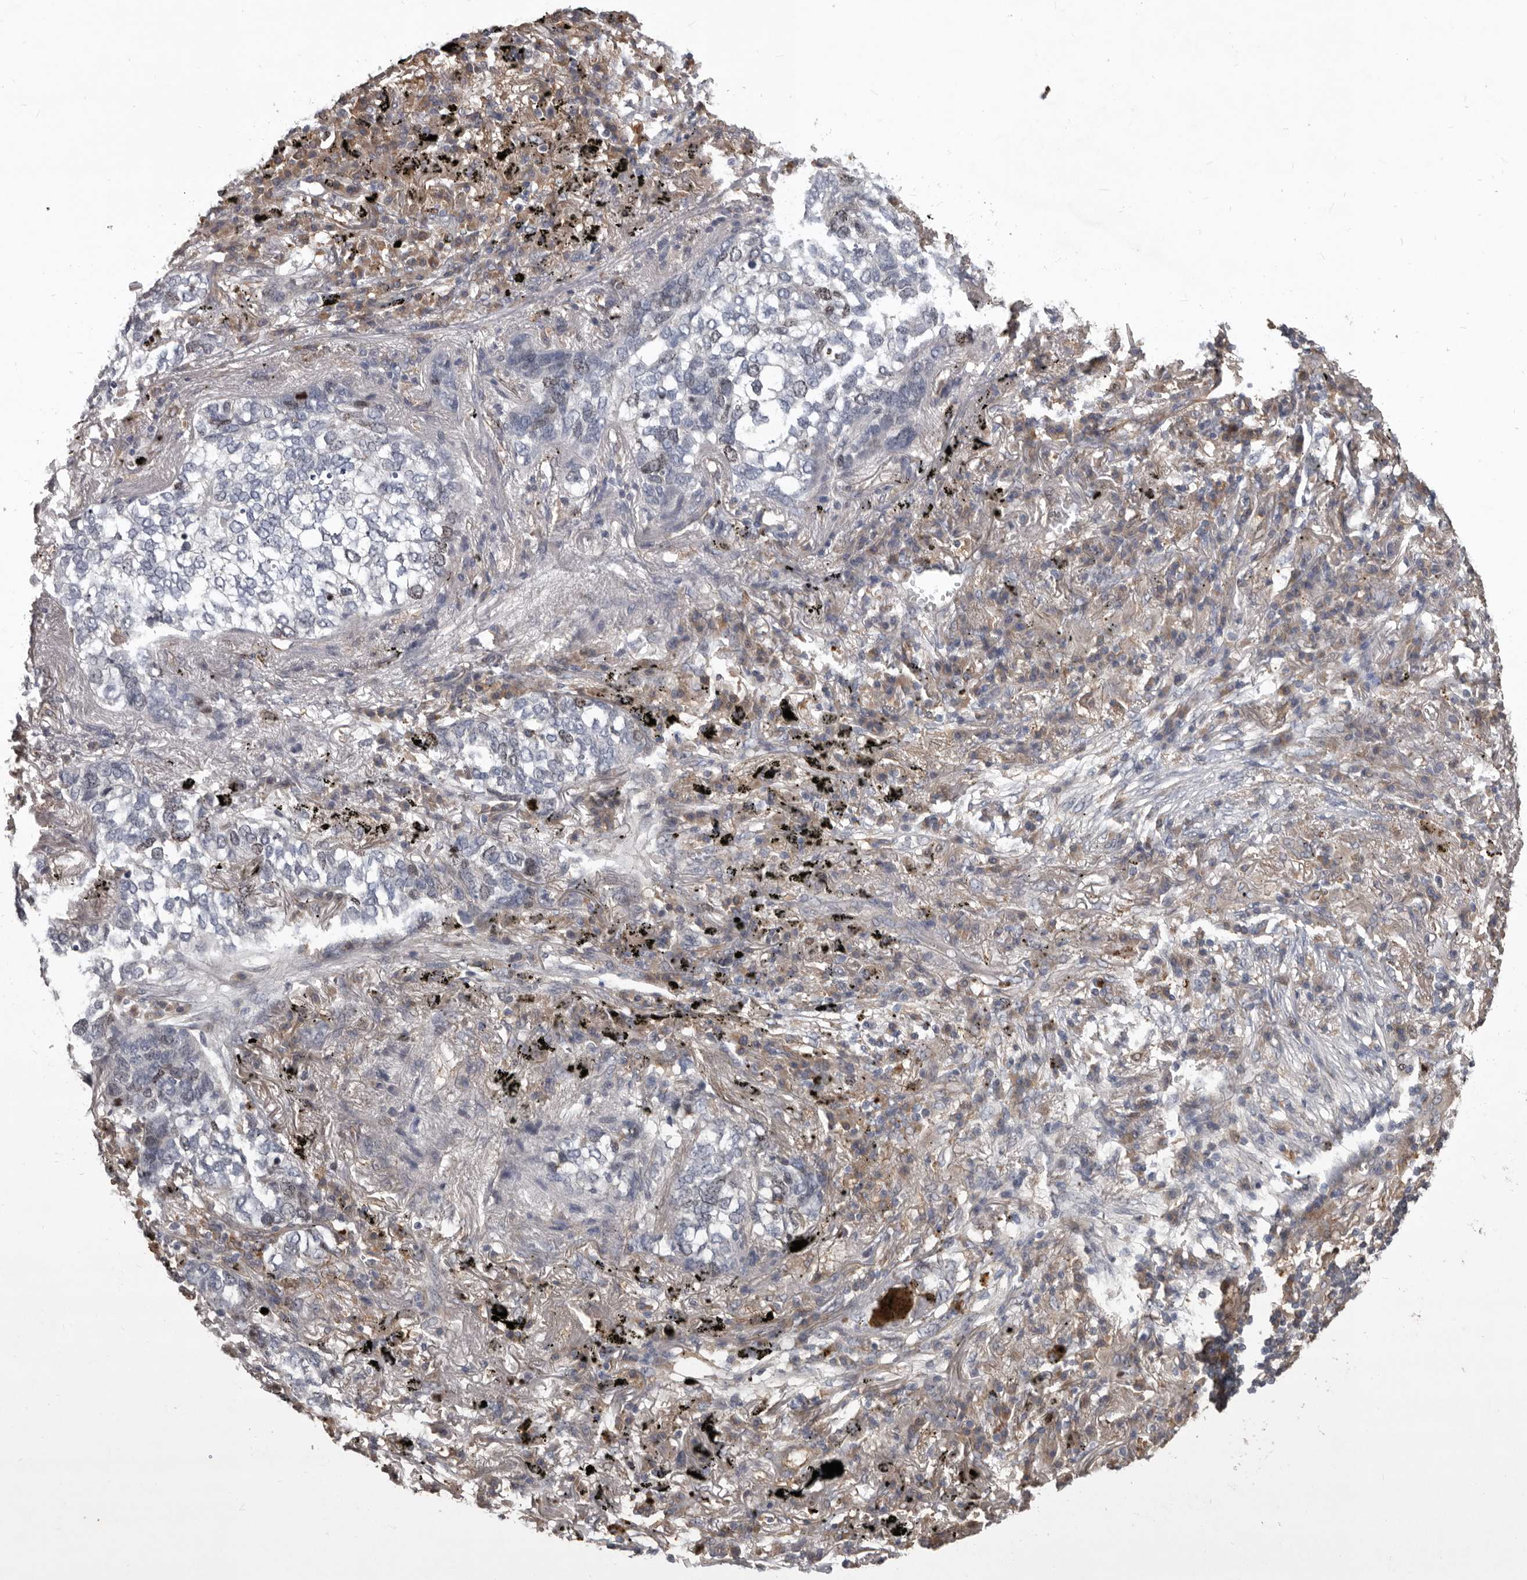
{"staining": {"intensity": "weak", "quantity": "<25%", "location": "nuclear"}, "tissue": "lung cancer", "cell_type": "Tumor cells", "image_type": "cancer", "snomed": [{"axis": "morphology", "description": "Squamous cell carcinoma, NOS"}, {"axis": "topography", "description": "Lung"}], "caption": "Lung cancer was stained to show a protein in brown. There is no significant expression in tumor cells. (Stains: DAB immunohistochemistry (IHC) with hematoxylin counter stain, Microscopy: brightfield microscopy at high magnification).", "gene": "CDCA8", "patient": {"sex": "female", "age": 63}}